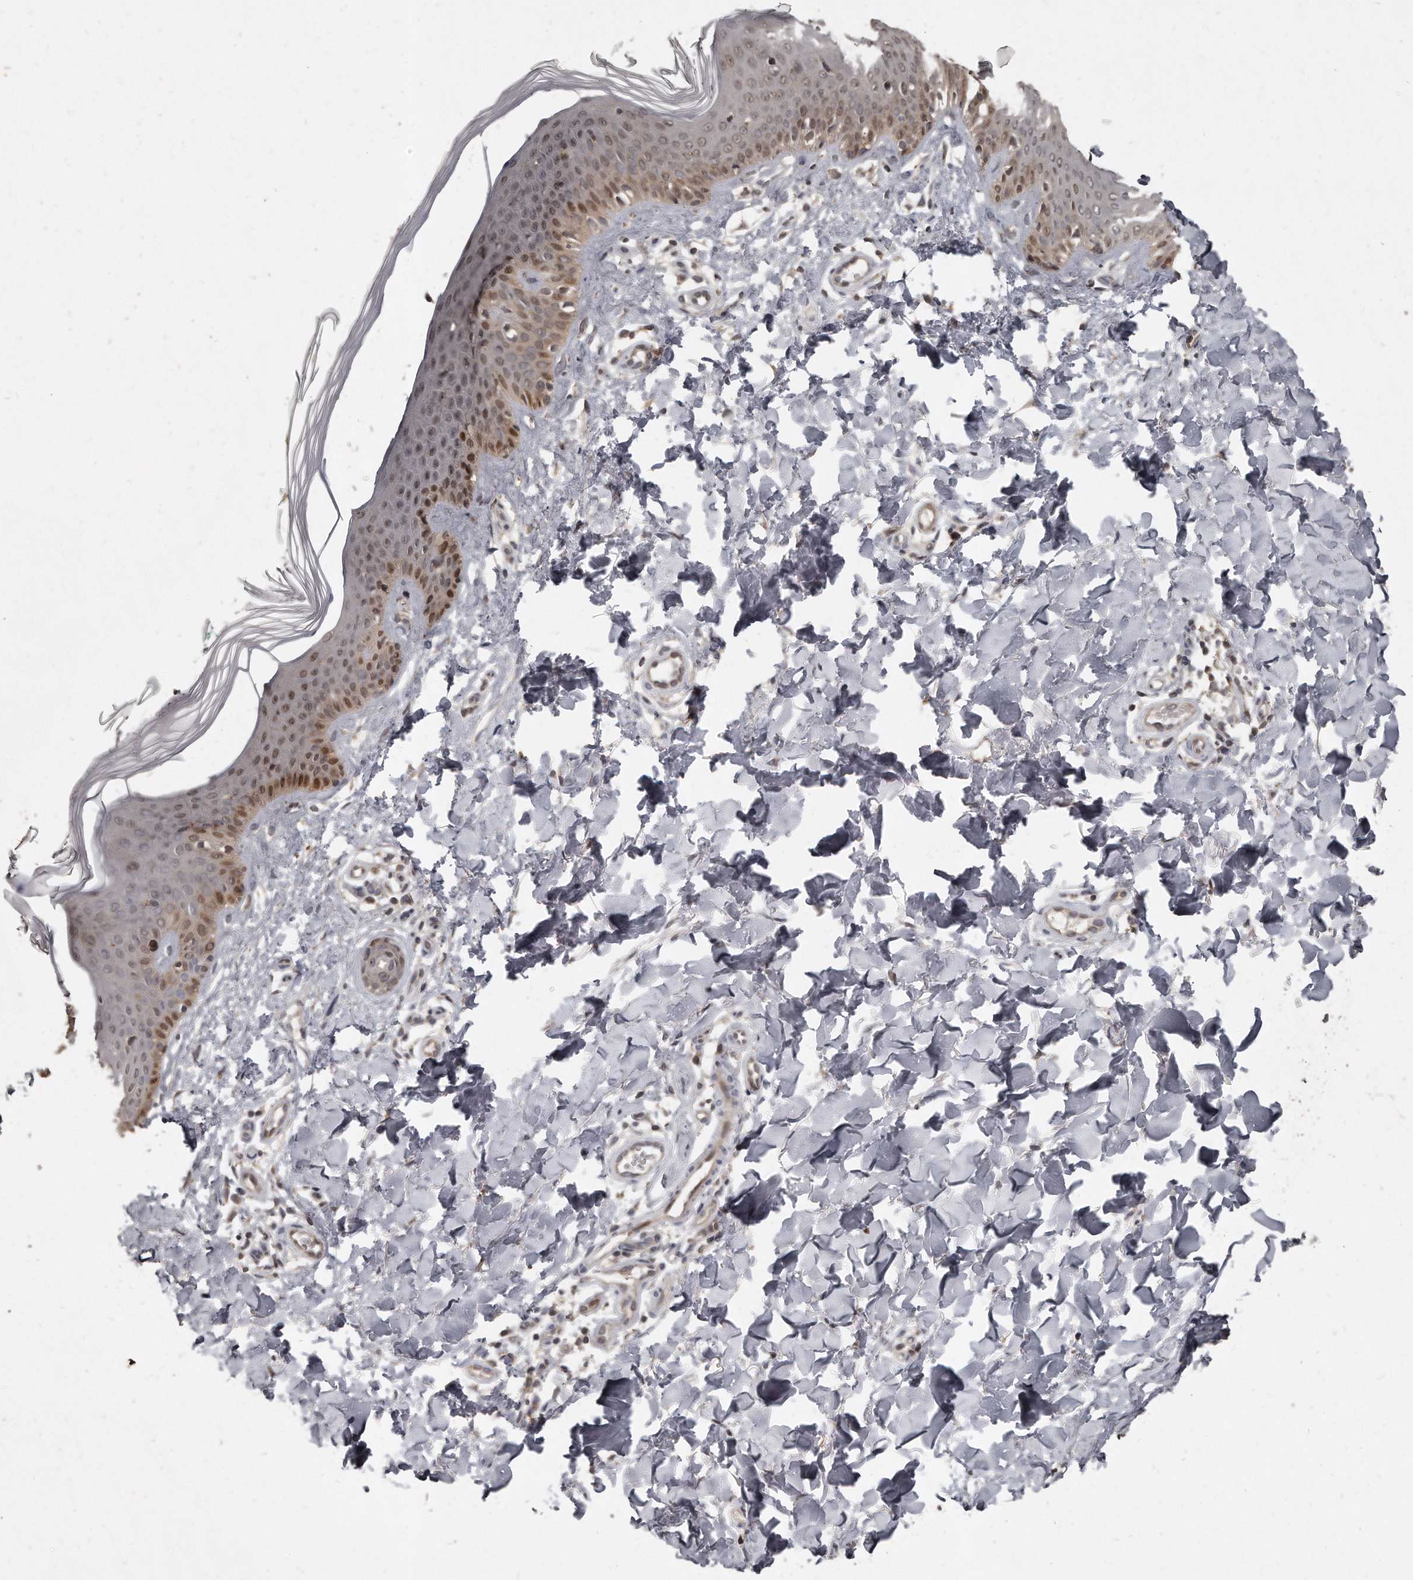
{"staining": {"intensity": "negative", "quantity": "none", "location": "none"}, "tissue": "skin", "cell_type": "Fibroblasts", "image_type": "normal", "snomed": [{"axis": "morphology", "description": "Normal tissue, NOS"}, {"axis": "topography", "description": "Skin"}], "caption": "The histopathology image exhibits no significant staining in fibroblasts of skin.", "gene": "GCH1", "patient": {"sex": "male", "age": 37}}